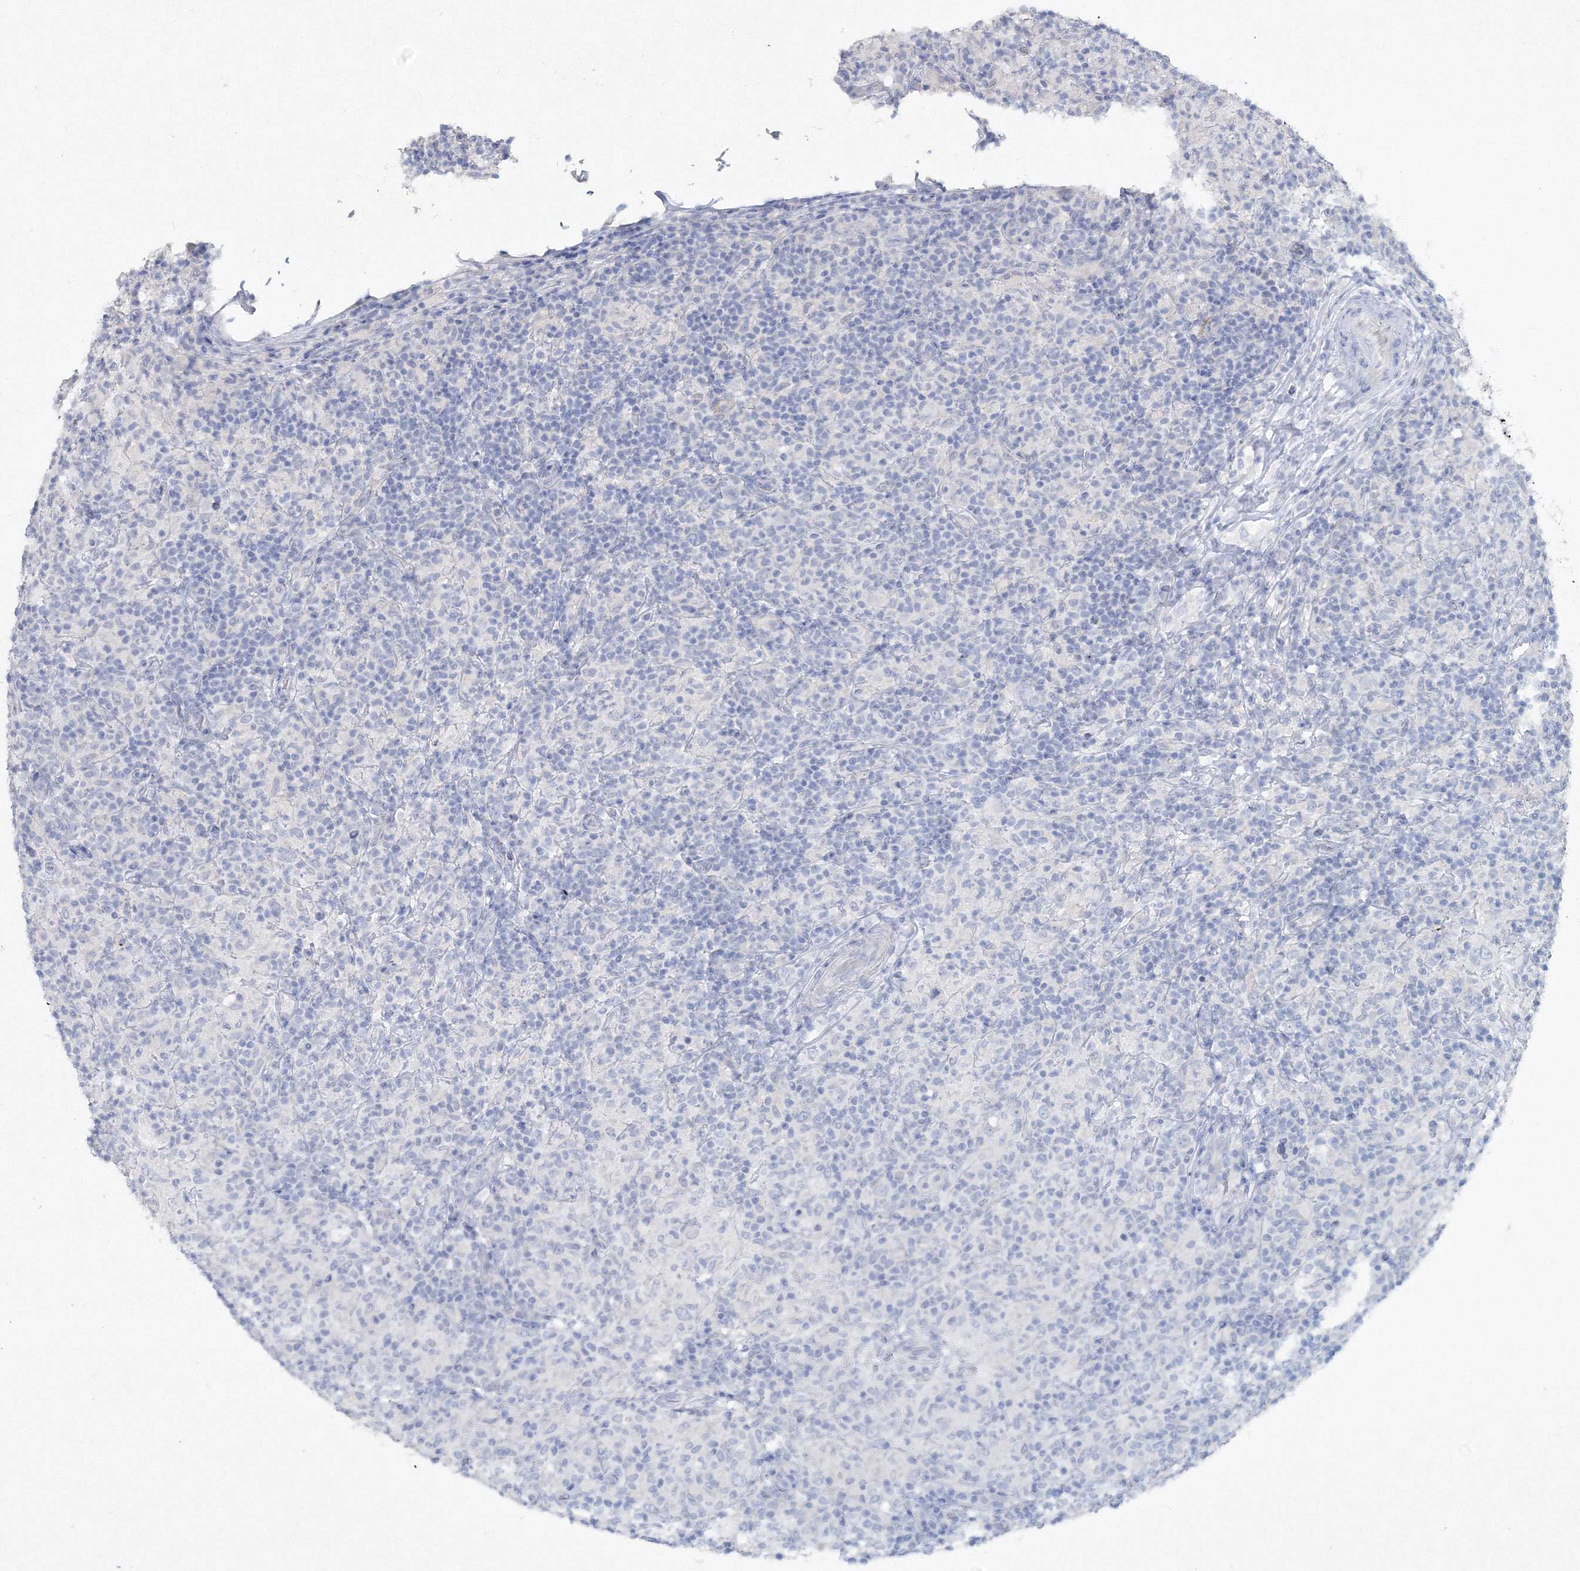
{"staining": {"intensity": "negative", "quantity": "none", "location": "none"}, "tissue": "lymphoma", "cell_type": "Tumor cells", "image_type": "cancer", "snomed": [{"axis": "morphology", "description": "Hodgkin's disease, NOS"}, {"axis": "topography", "description": "Lymph node"}], "caption": "Immunohistochemical staining of lymphoma reveals no significant staining in tumor cells.", "gene": "GCKR", "patient": {"sex": "male", "age": 70}}